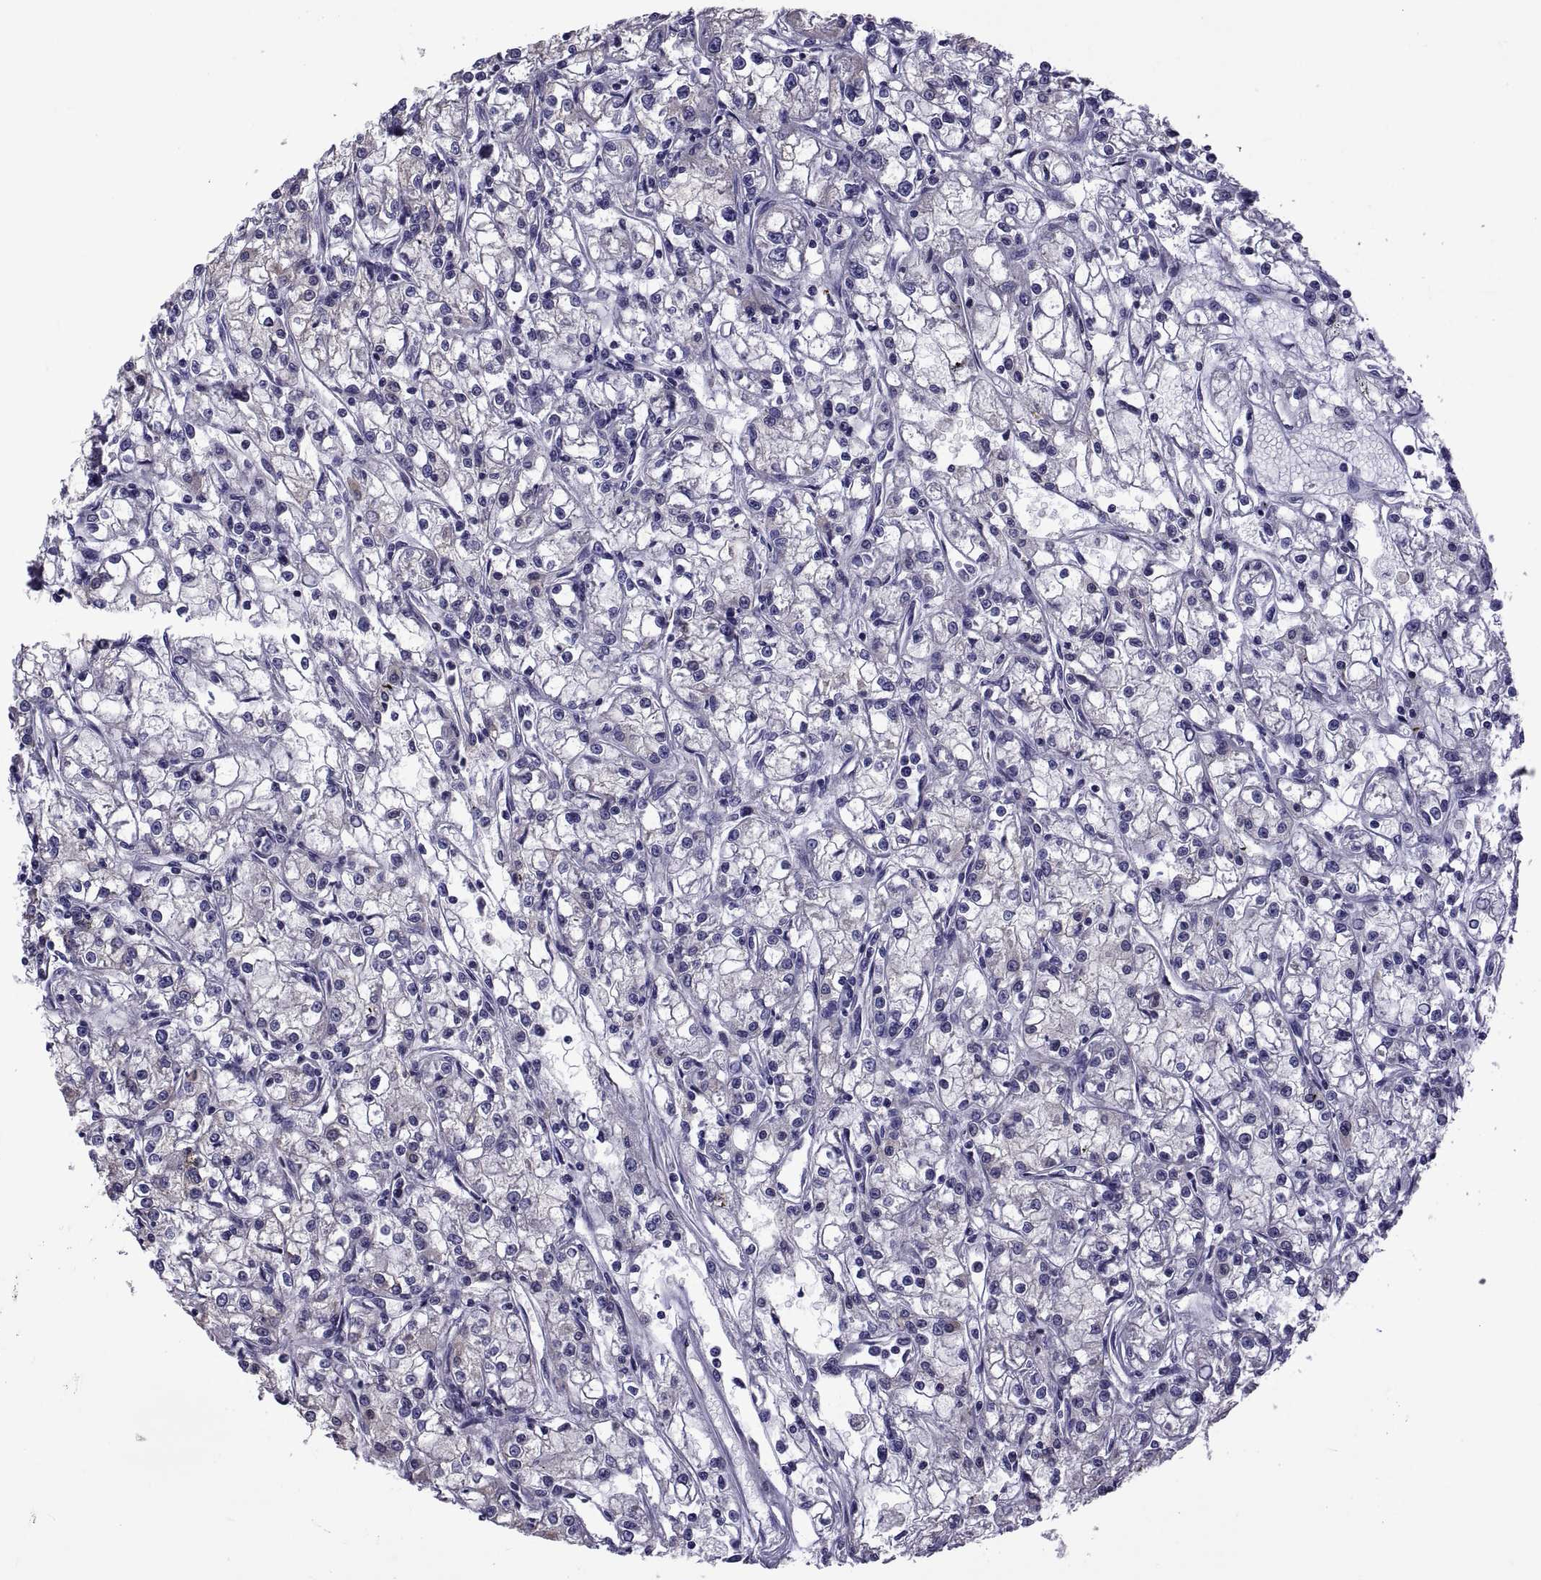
{"staining": {"intensity": "negative", "quantity": "none", "location": "none"}, "tissue": "renal cancer", "cell_type": "Tumor cells", "image_type": "cancer", "snomed": [{"axis": "morphology", "description": "Adenocarcinoma, NOS"}, {"axis": "topography", "description": "Kidney"}], "caption": "Tumor cells are negative for brown protein staining in adenocarcinoma (renal). The staining is performed using DAB brown chromogen with nuclei counter-stained in using hematoxylin.", "gene": "TMC3", "patient": {"sex": "female", "age": 59}}